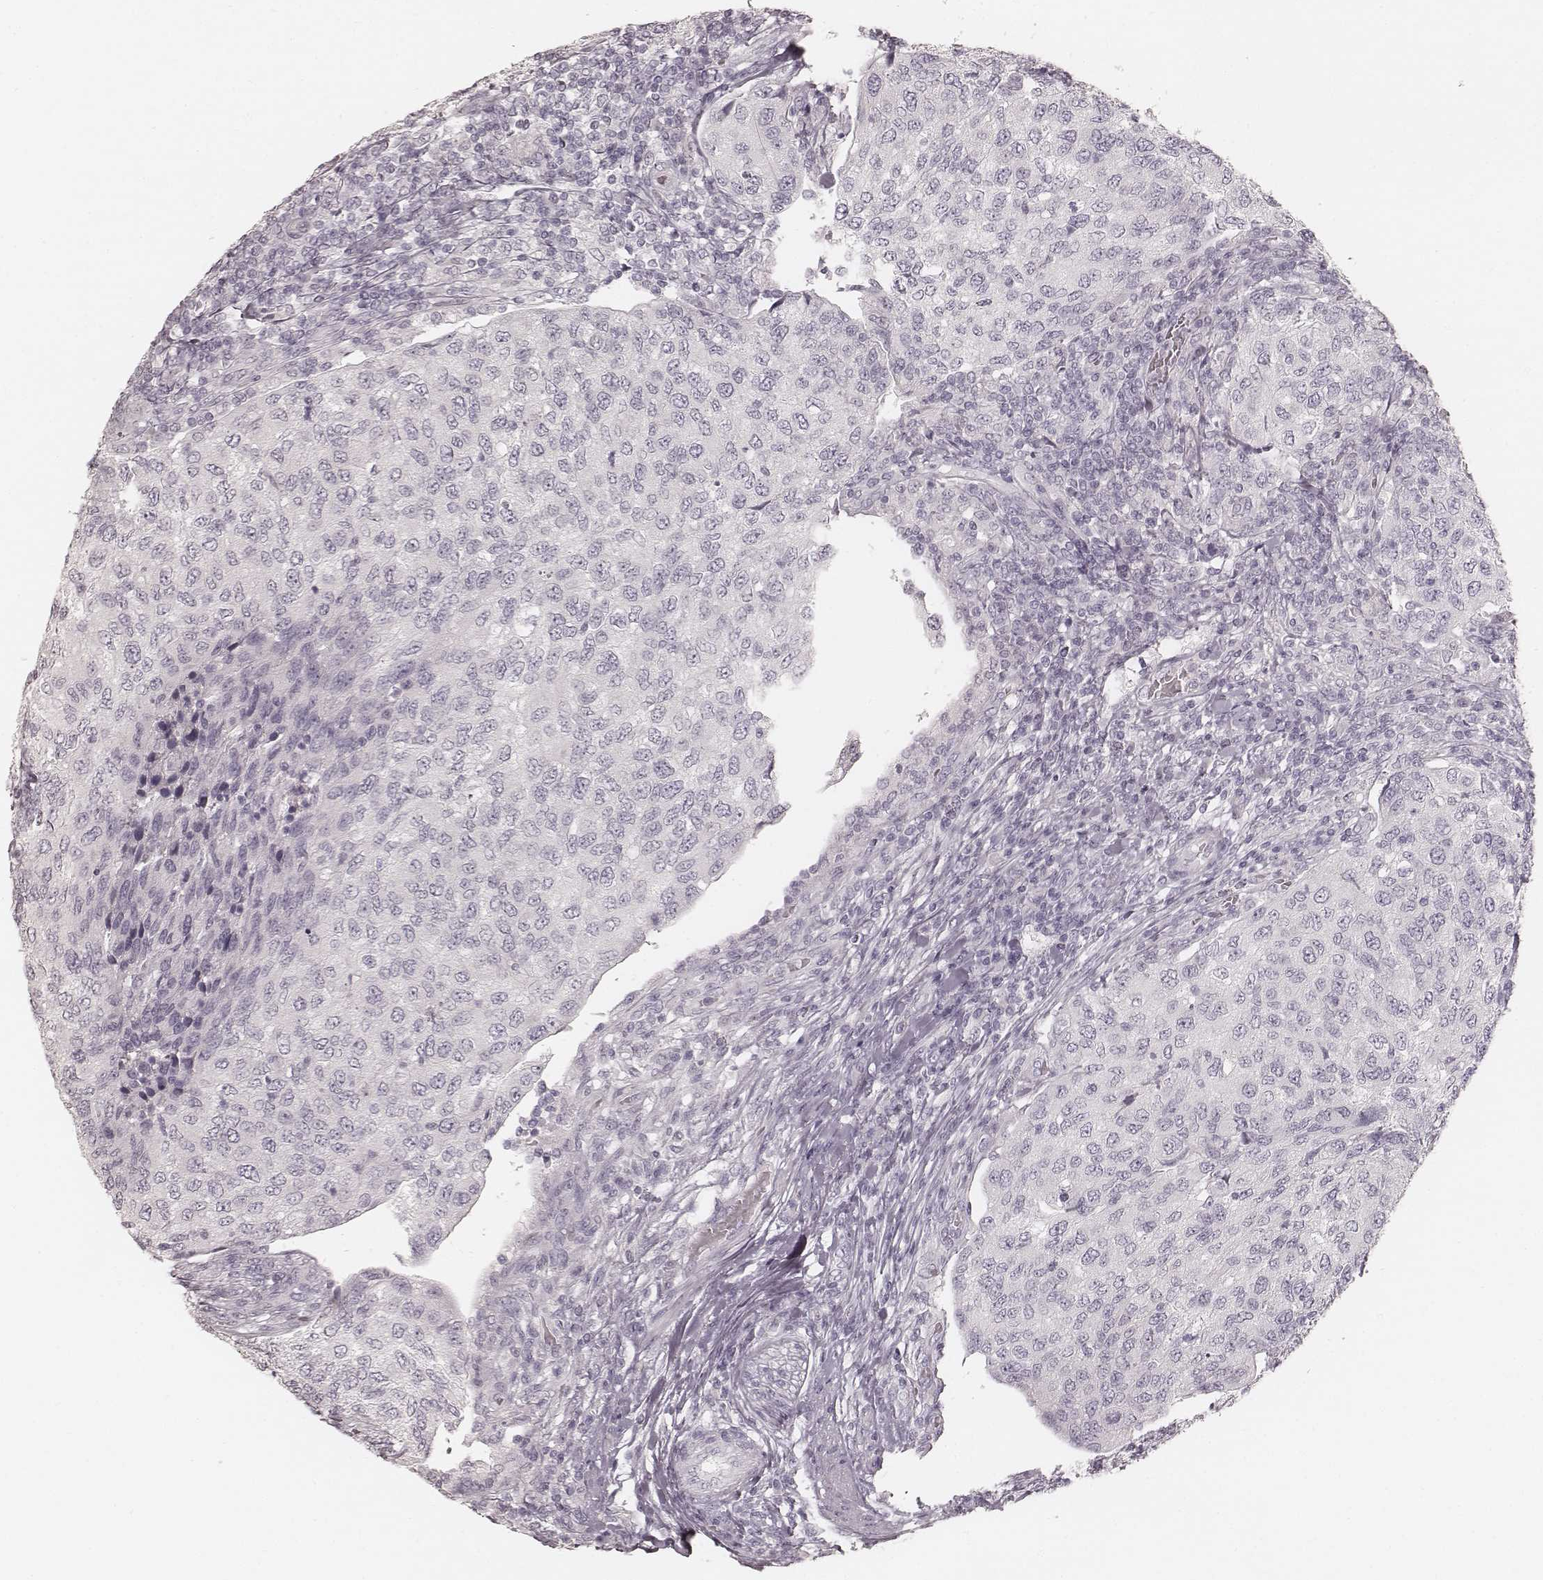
{"staining": {"intensity": "negative", "quantity": "none", "location": "none"}, "tissue": "urothelial cancer", "cell_type": "Tumor cells", "image_type": "cancer", "snomed": [{"axis": "morphology", "description": "Urothelial carcinoma, High grade"}, {"axis": "topography", "description": "Urinary bladder"}], "caption": "Immunohistochemical staining of urothelial carcinoma (high-grade) exhibits no significant staining in tumor cells.", "gene": "KRT26", "patient": {"sex": "female", "age": 78}}